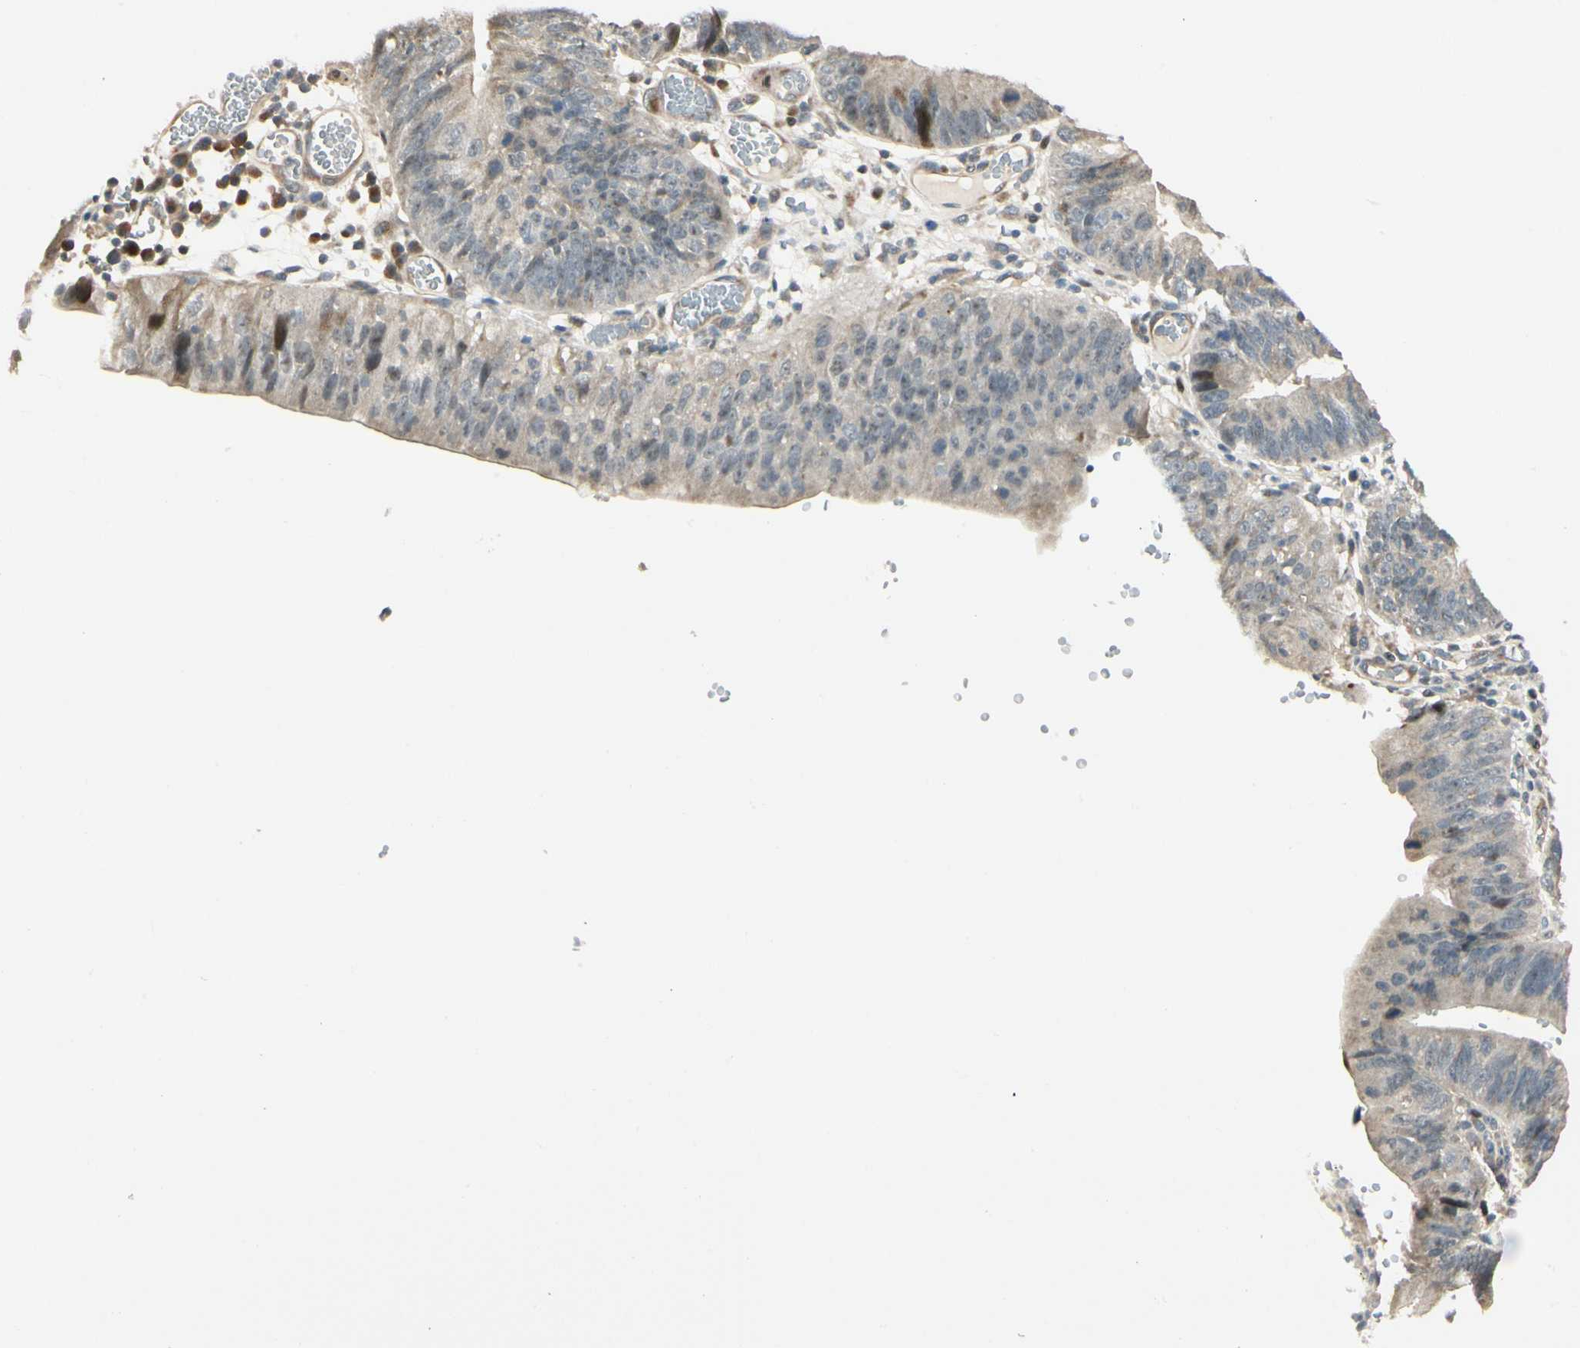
{"staining": {"intensity": "weak", "quantity": "25%-75%", "location": "cytoplasmic/membranous"}, "tissue": "stomach cancer", "cell_type": "Tumor cells", "image_type": "cancer", "snomed": [{"axis": "morphology", "description": "Adenocarcinoma, NOS"}, {"axis": "topography", "description": "Stomach"}], "caption": "This histopathology image demonstrates stomach cancer stained with IHC to label a protein in brown. The cytoplasmic/membranous of tumor cells show weak positivity for the protein. Nuclei are counter-stained blue.", "gene": "P4HA3", "patient": {"sex": "male", "age": 59}}